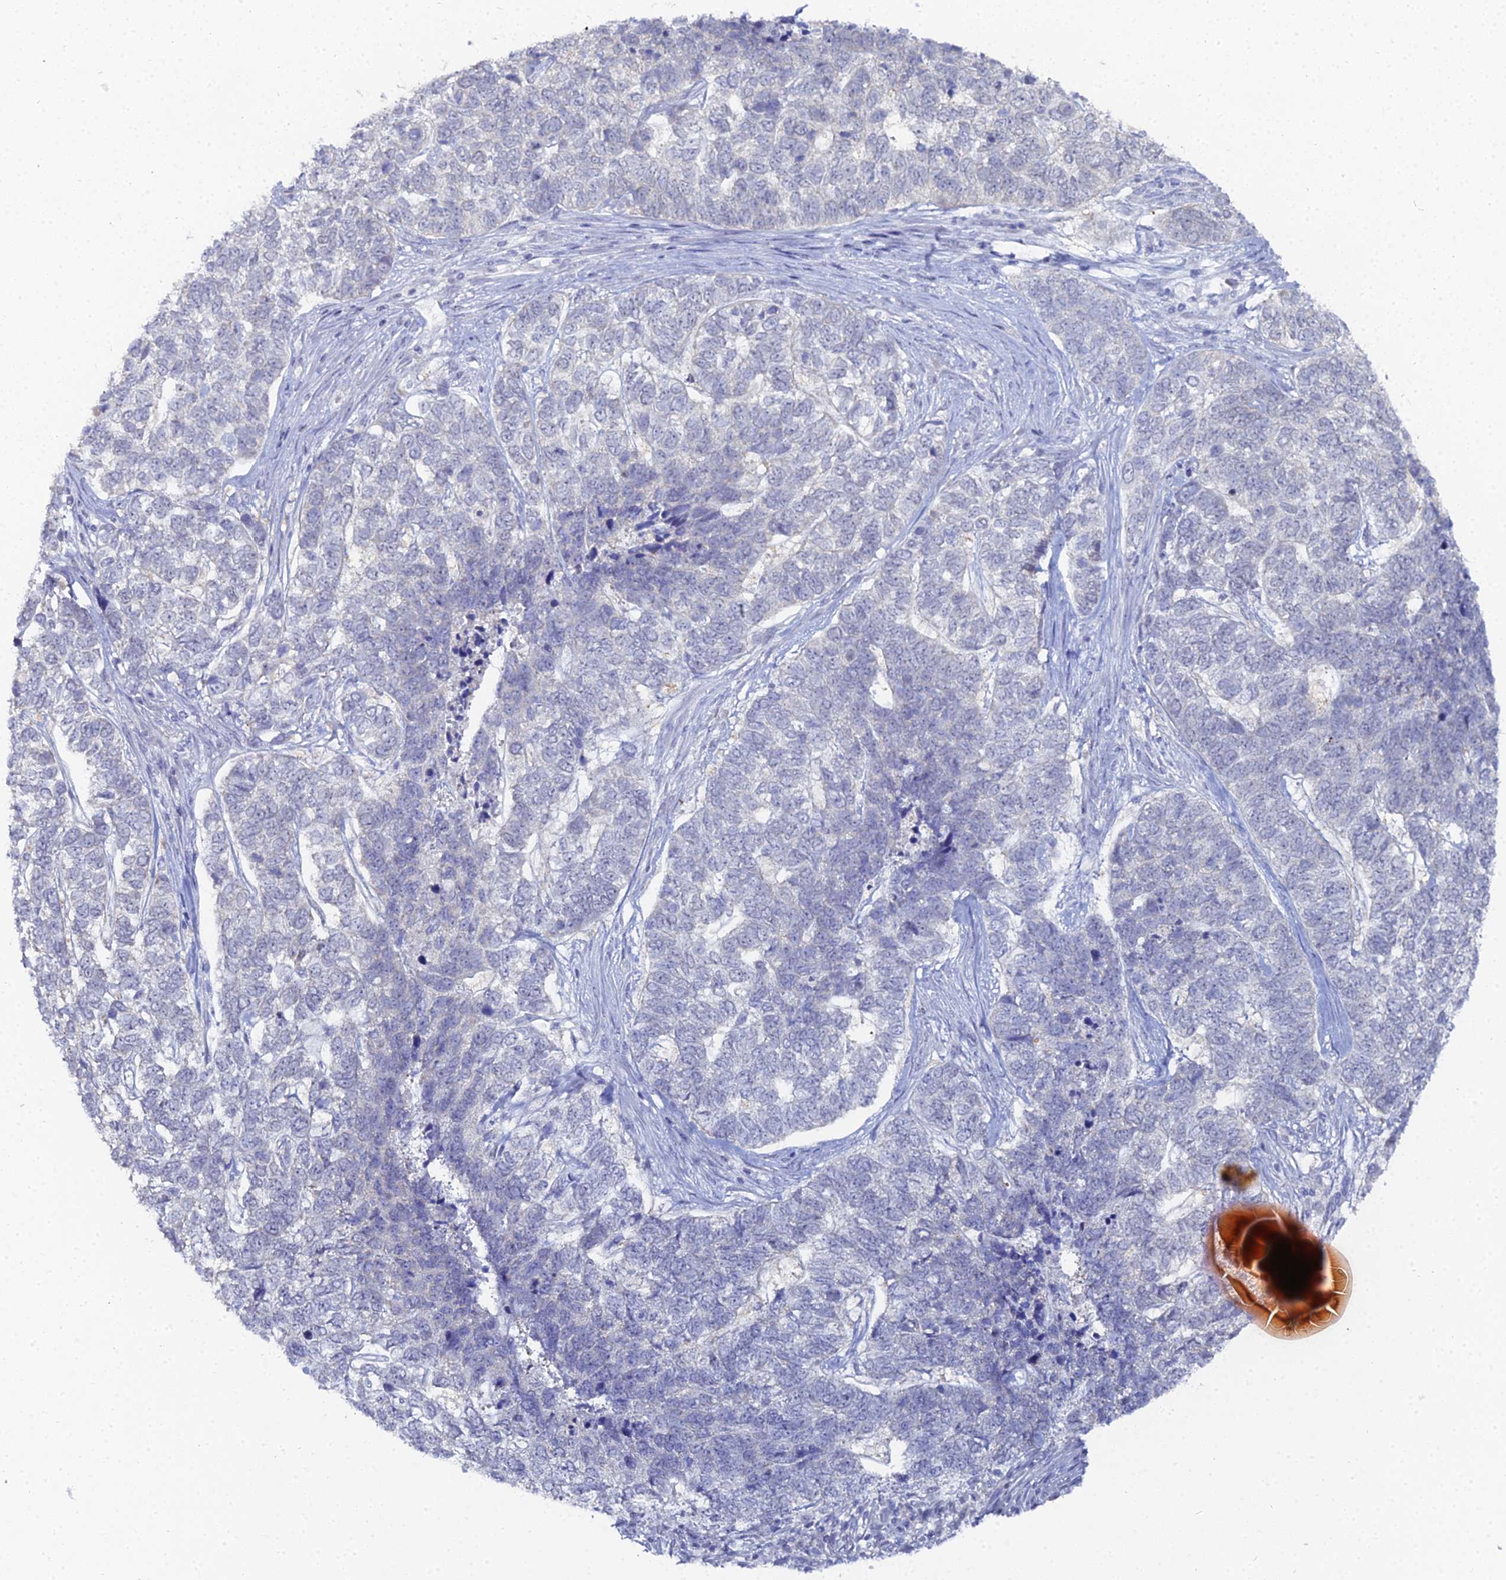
{"staining": {"intensity": "negative", "quantity": "none", "location": "none"}, "tissue": "skin cancer", "cell_type": "Tumor cells", "image_type": "cancer", "snomed": [{"axis": "morphology", "description": "Basal cell carcinoma"}, {"axis": "topography", "description": "Skin"}], "caption": "An immunohistochemistry (IHC) image of skin cancer is shown. There is no staining in tumor cells of skin cancer.", "gene": "THAP4", "patient": {"sex": "female", "age": 65}}